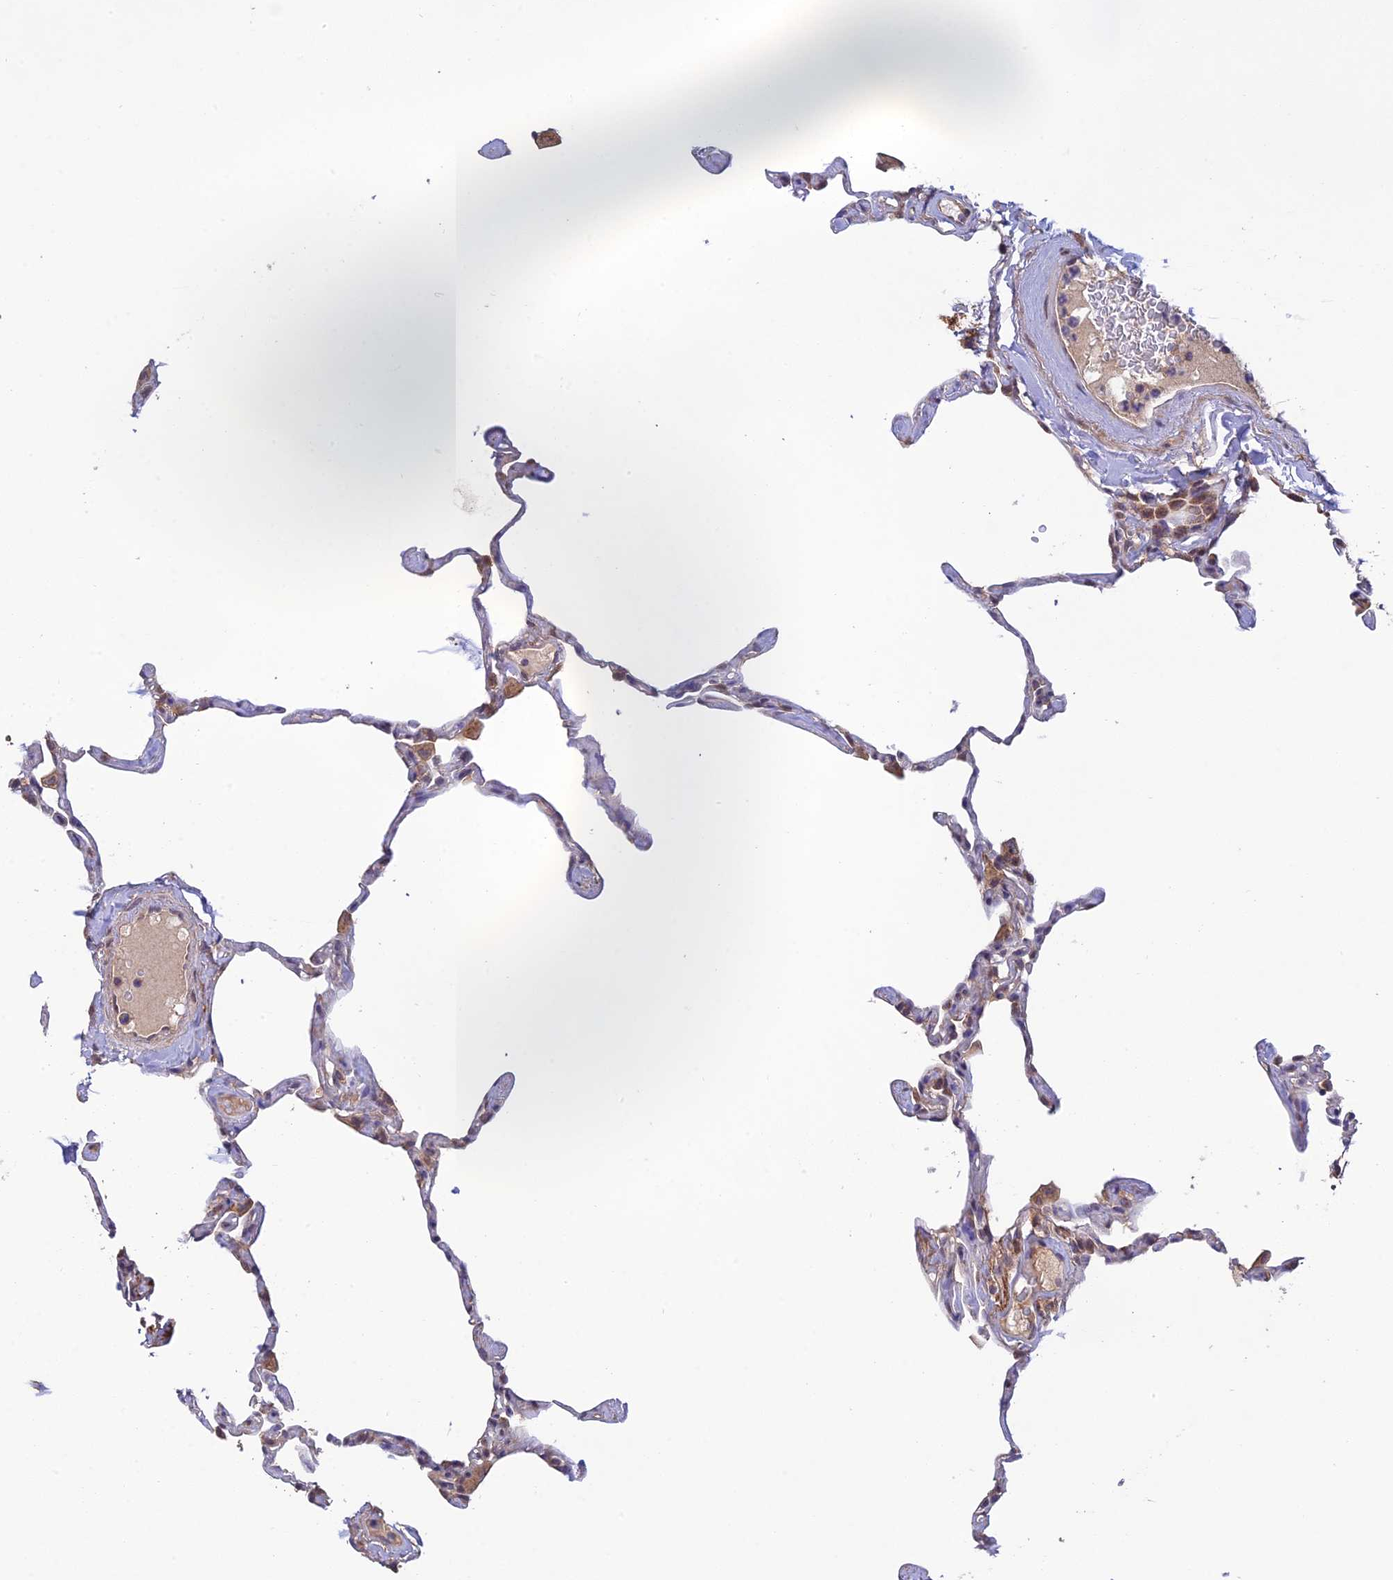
{"staining": {"intensity": "moderate", "quantity": "<25%", "location": "cytoplasmic/membranous,nuclear"}, "tissue": "lung", "cell_type": "Alveolar cells", "image_type": "normal", "snomed": [{"axis": "morphology", "description": "Normal tissue, NOS"}, {"axis": "topography", "description": "Lung"}], "caption": "Protein staining exhibits moderate cytoplasmic/membranous,nuclear positivity in about <25% of alveolar cells in unremarkable lung.", "gene": "MRNIP", "patient": {"sex": "male", "age": 65}}